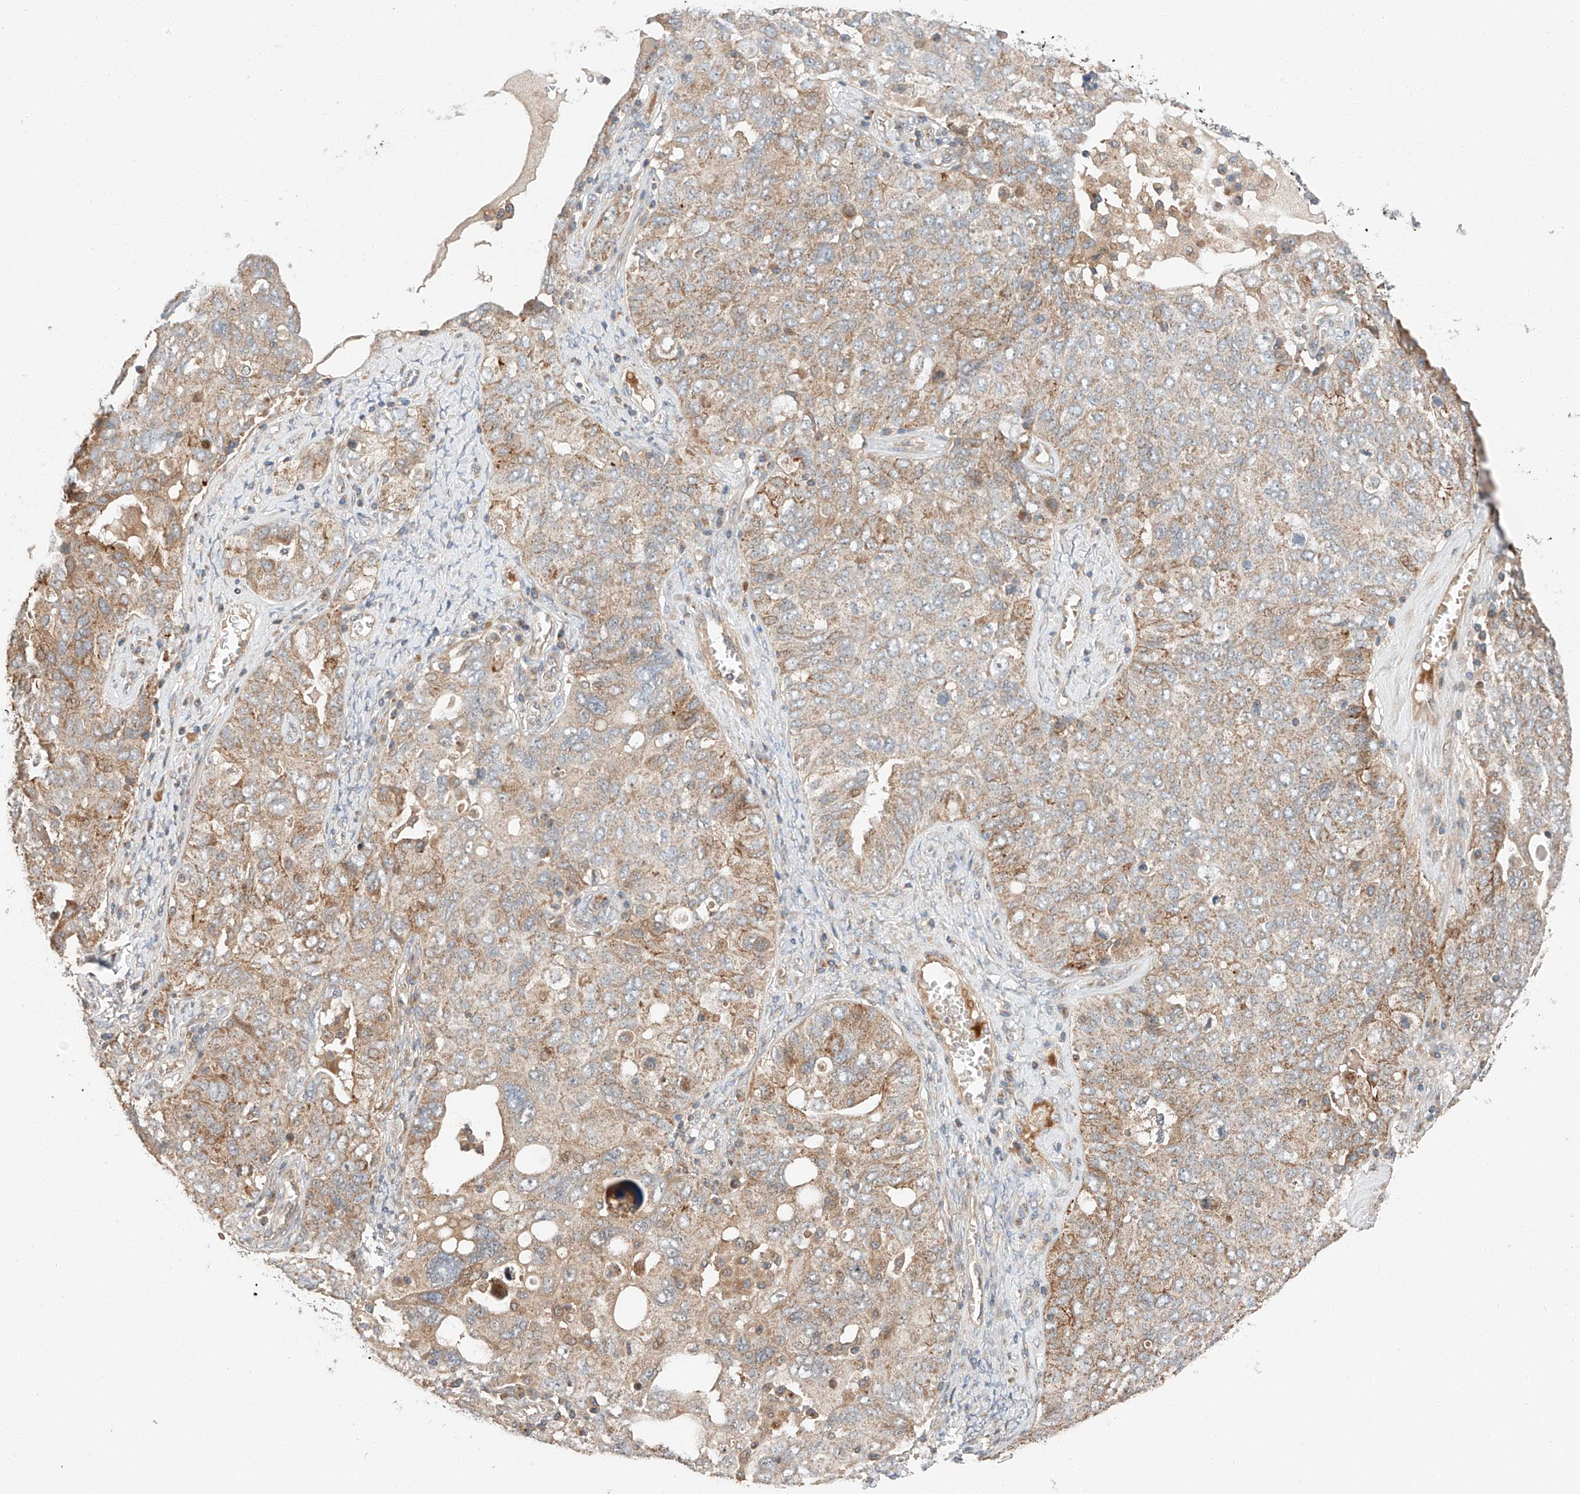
{"staining": {"intensity": "moderate", "quantity": "25%-75%", "location": "cytoplasmic/membranous"}, "tissue": "ovarian cancer", "cell_type": "Tumor cells", "image_type": "cancer", "snomed": [{"axis": "morphology", "description": "Carcinoma, endometroid"}, {"axis": "topography", "description": "Ovary"}], "caption": "Immunohistochemical staining of endometroid carcinoma (ovarian) exhibits medium levels of moderate cytoplasmic/membranous staining in about 25%-75% of tumor cells. The staining is performed using DAB (3,3'-diaminobenzidine) brown chromogen to label protein expression. The nuclei are counter-stained blue using hematoxylin.", "gene": "XPNPEP1", "patient": {"sex": "female", "age": 62}}